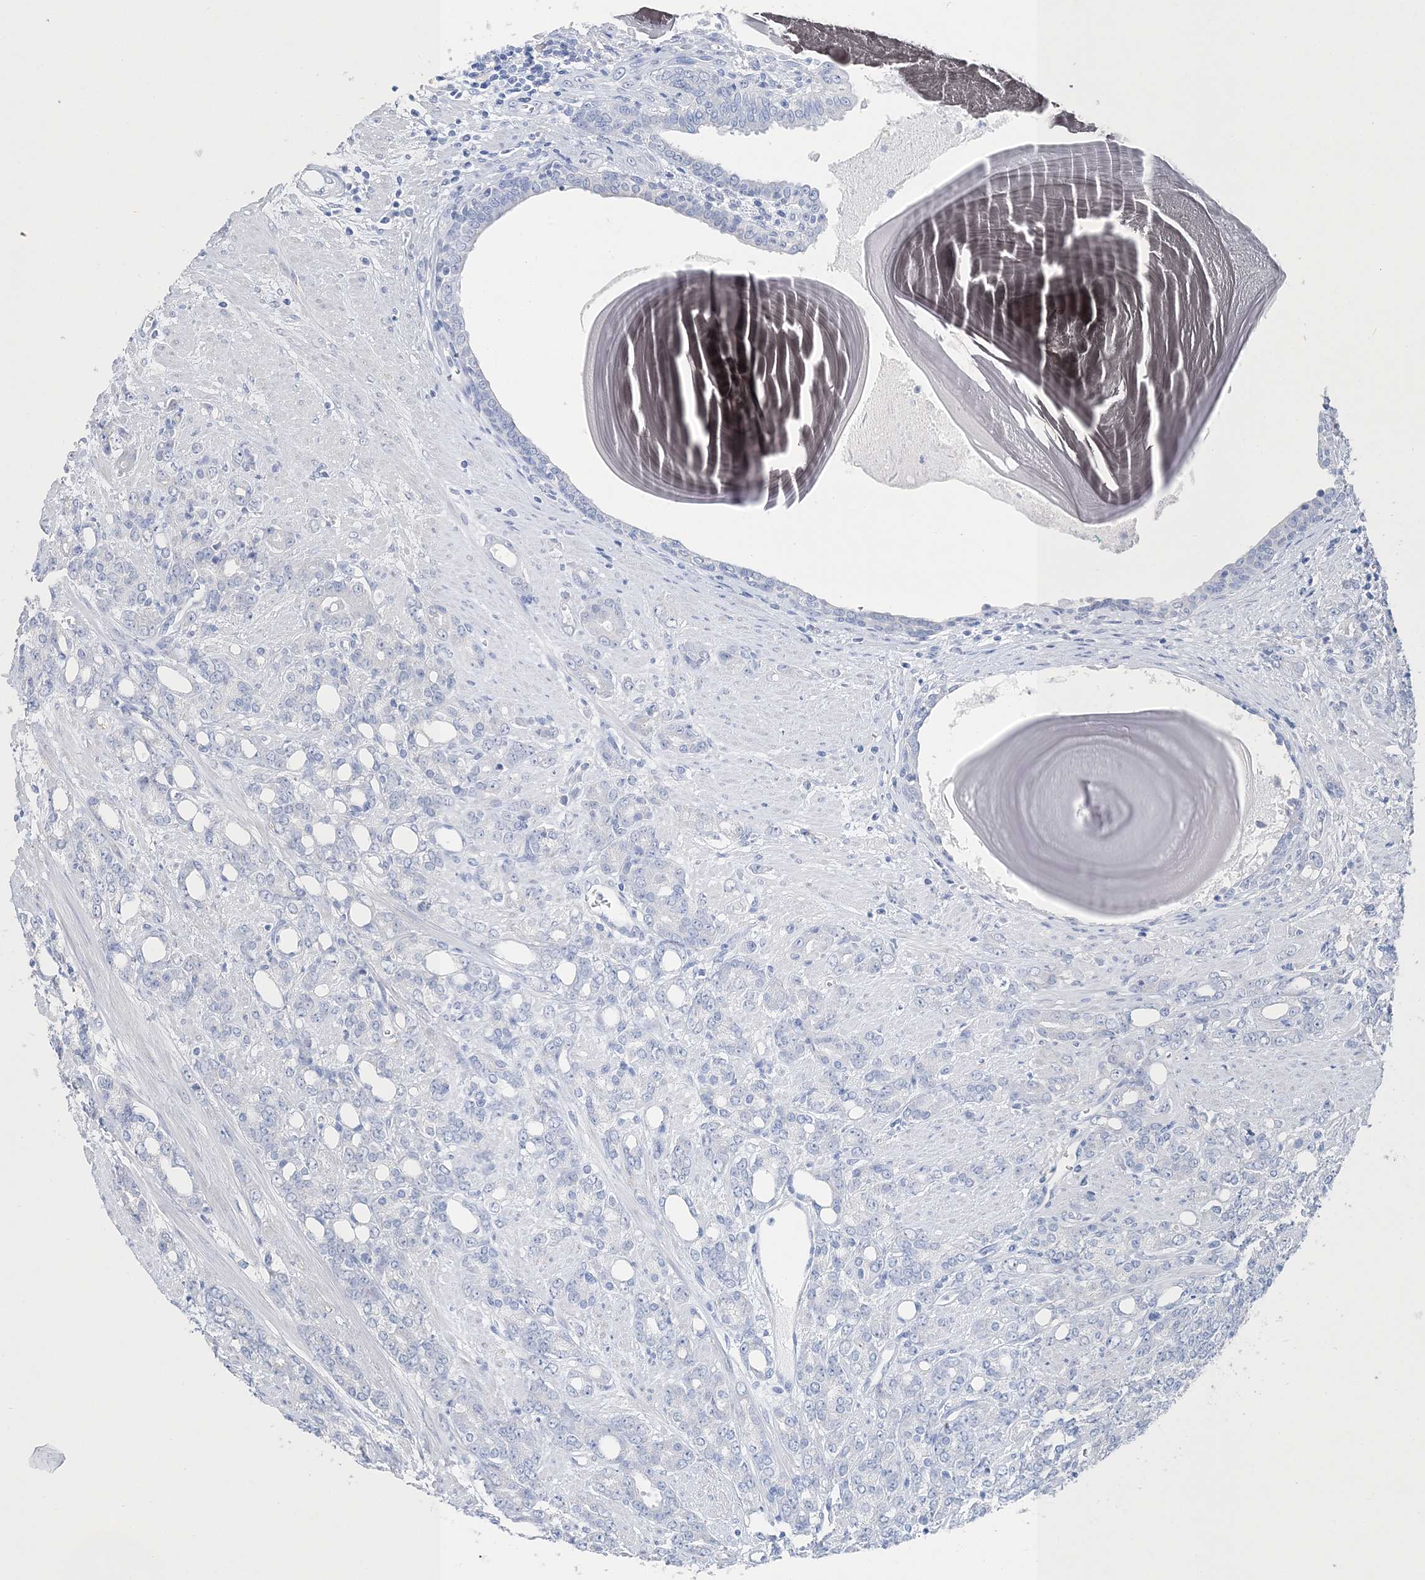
{"staining": {"intensity": "negative", "quantity": "none", "location": "none"}, "tissue": "prostate cancer", "cell_type": "Tumor cells", "image_type": "cancer", "snomed": [{"axis": "morphology", "description": "Adenocarcinoma, High grade"}, {"axis": "topography", "description": "Prostate"}], "caption": "This micrograph is of prostate cancer (high-grade adenocarcinoma) stained with immunohistochemistry to label a protein in brown with the nuclei are counter-stained blue. There is no positivity in tumor cells.", "gene": "TSPYL6", "patient": {"sex": "male", "age": 62}}